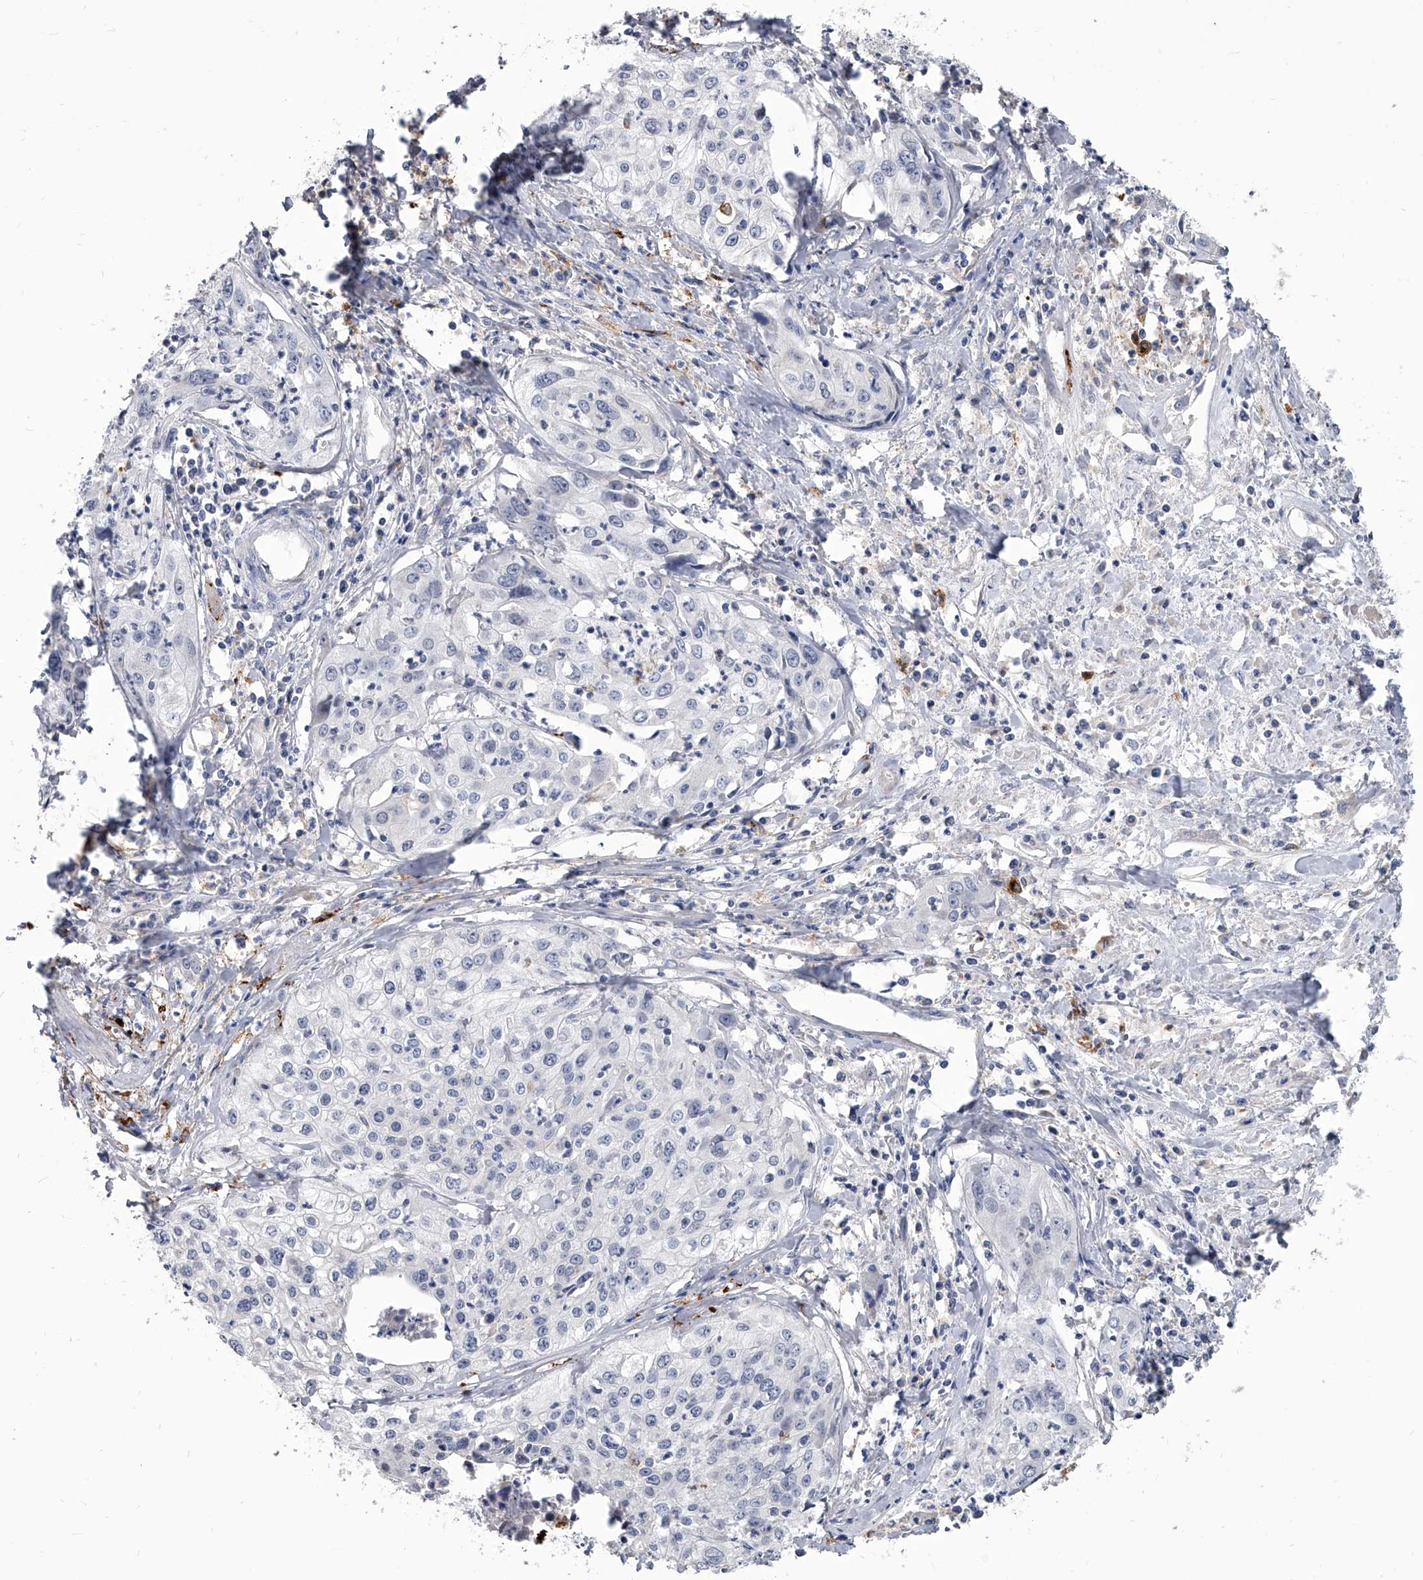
{"staining": {"intensity": "negative", "quantity": "none", "location": "none"}, "tissue": "cervical cancer", "cell_type": "Tumor cells", "image_type": "cancer", "snomed": [{"axis": "morphology", "description": "Squamous cell carcinoma, NOS"}, {"axis": "topography", "description": "Cervix"}], "caption": "A high-resolution photomicrograph shows immunohistochemistry staining of cervical squamous cell carcinoma, which displays no significant positivity in tumor cells.", "gene": "SPP1", "patient": {"sex": "female", "age": 31}}